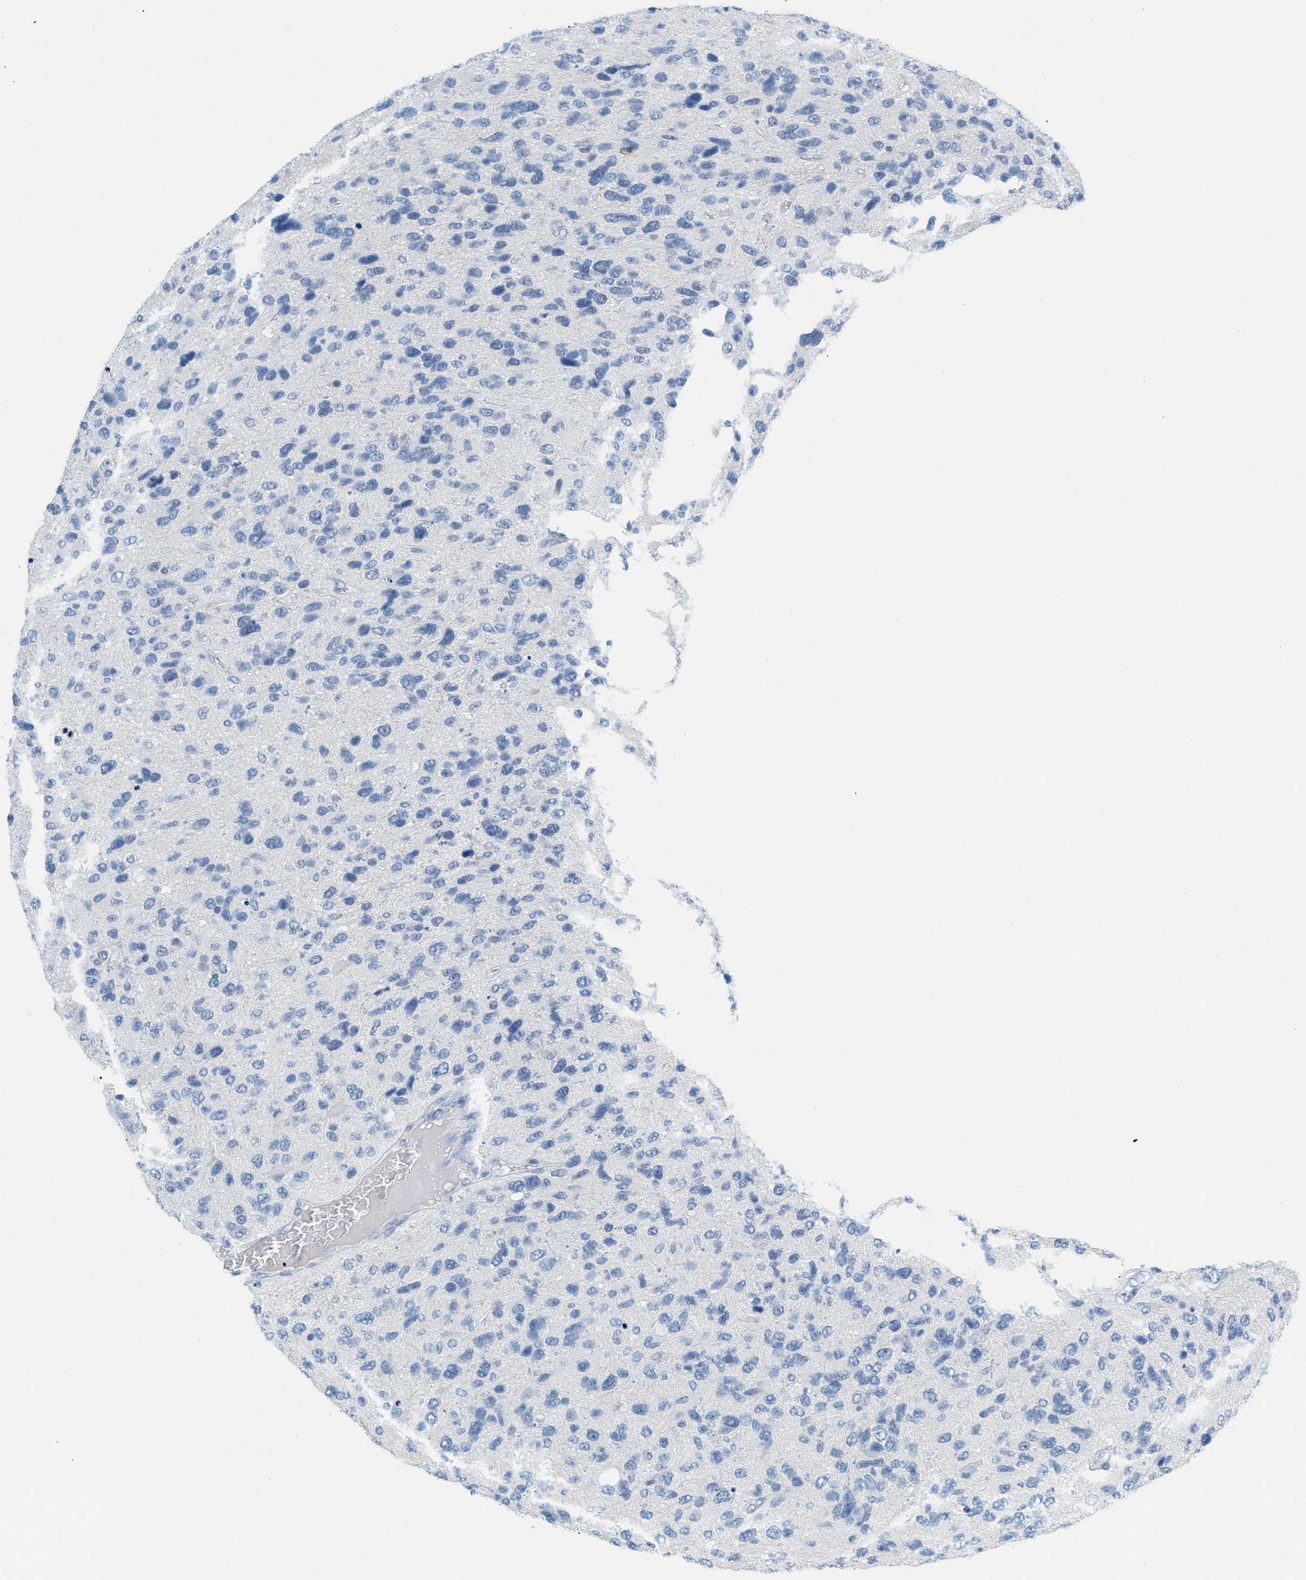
{"staining": {"intensity": "negative", "quantity": "none", "location": "none"}, "tissue": "glioma", "cell_type": "Tumor cells", "image_type": "cancer", "snomed": [{"axis": "morphology", "description": "Glioma, malignant, High grade"}, {"axis": "topography", "description": "Brain"}], "caption": "Glioma was stained to show a protein in brown. There is no significant positivity in tumor cells. (DAB immunohistochemistry (IHC) visualized using brightfield microscopy, high magnification).", "gene": "HSF2", "patient": {"sex": "female", "age": 58}}